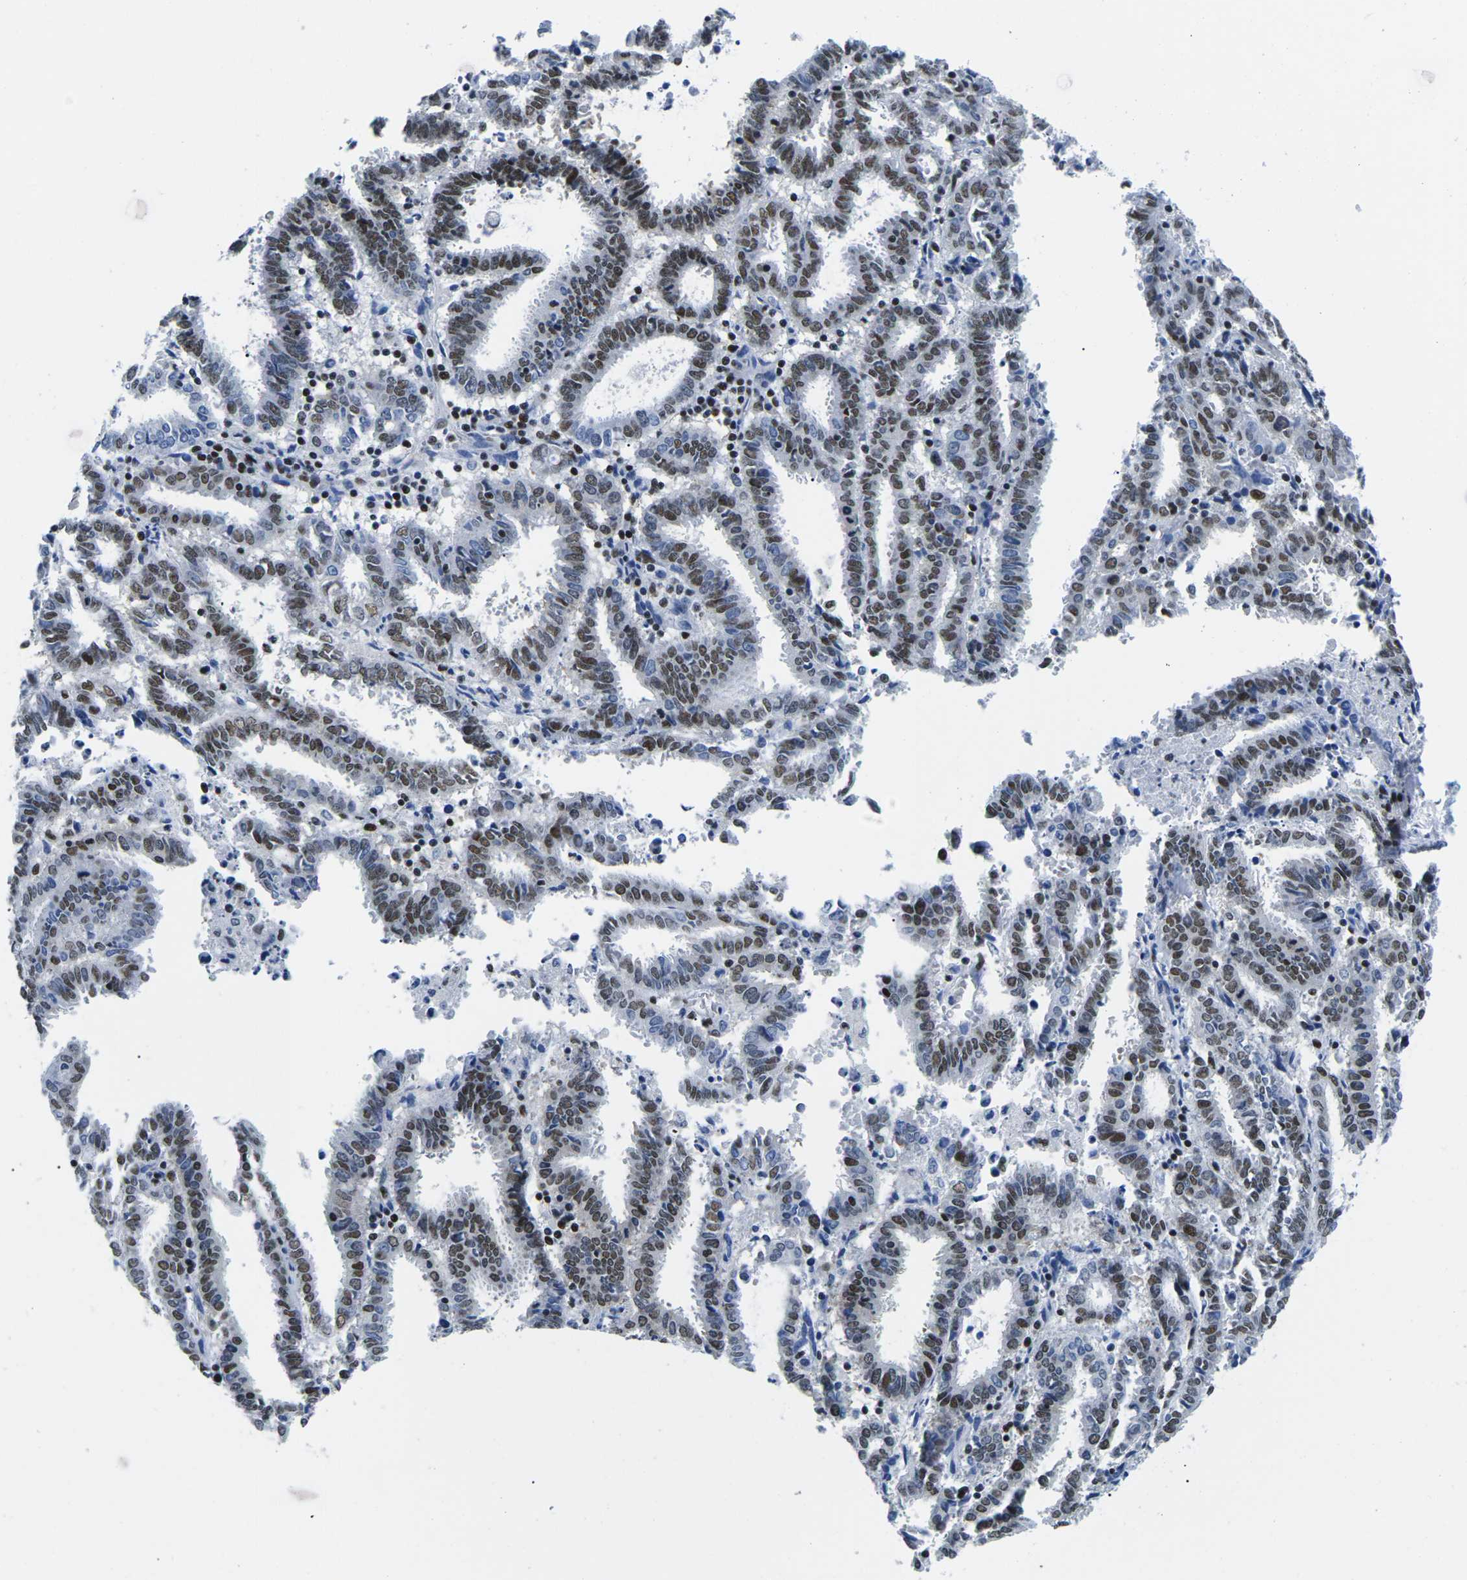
{"staining": {"intensity": "moderate", "quantity": ">75%", "location": "nuclear"}, "tissue": "endometrial cancer", "cell_type": "Tumor cells", "image_type": "cancer", "snomed": [{"axis": "morphology", "description": "Adenocarcinoma, NOS"}, {"axis": "topography", "description": "Uterus"}], "caption": "Endometrial adenocarcinoma stained with a protein marker demonstrates moderate staining in tumor cells.", "gene": "ATF1", "patient": {"sex": "female", "age": 83}}